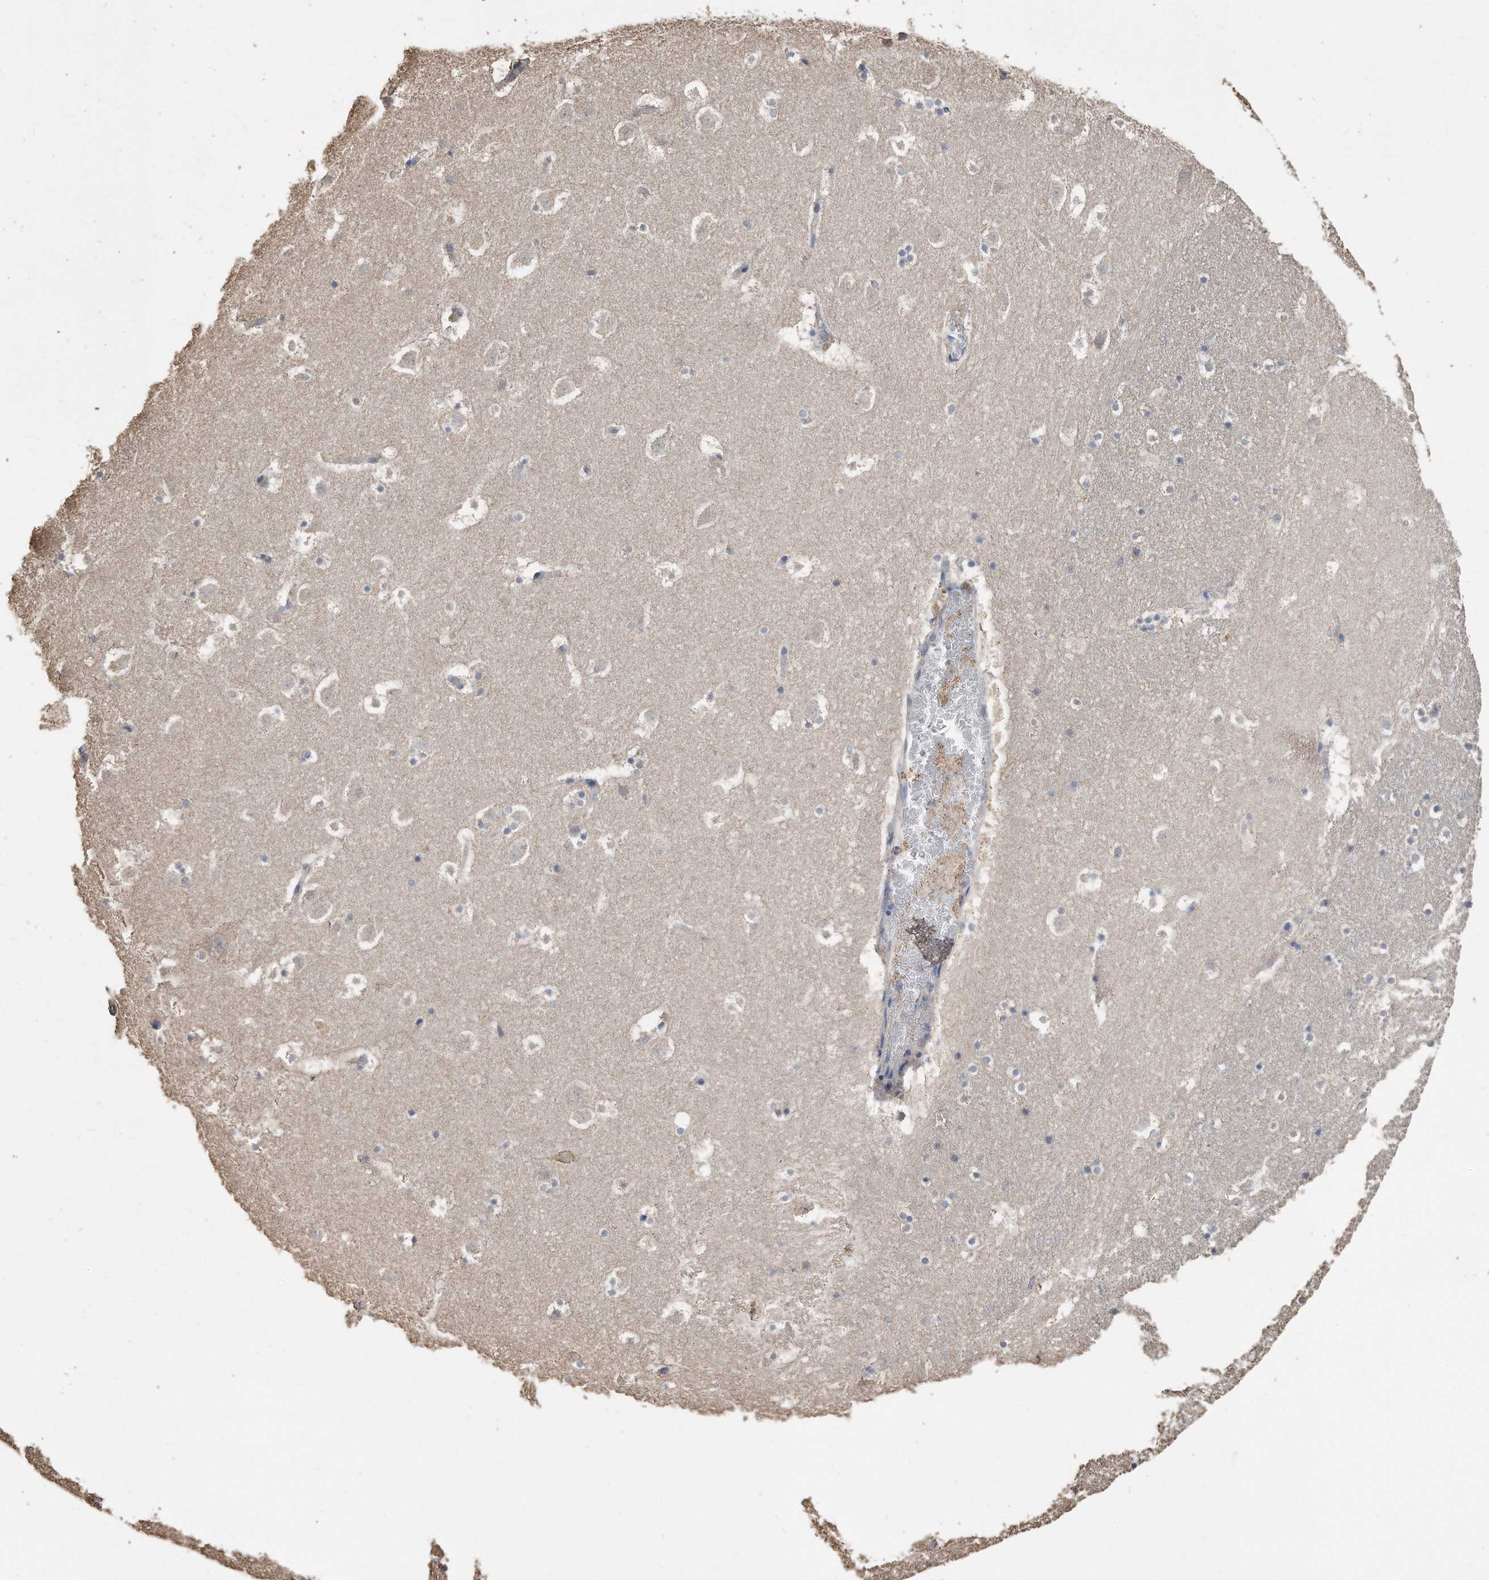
{"staining": {"intensity": "negative", "quantity": "none", "location": "none"}, "tissue": "caudate", "cell_type": "Glial cells", "image_type": "normal", "snomed": [{"axis": "morphology", "description": "Normal tissue, NOS"}, {"axis": "topography", "description": "Lateral ventricle wall"}], "caption": "This is an immunohistochemistry micrograph of benign caudate. There is no staining in glial cells.", "gene": "CDCP1", "patient": {"sex": "male", "age": 45}}